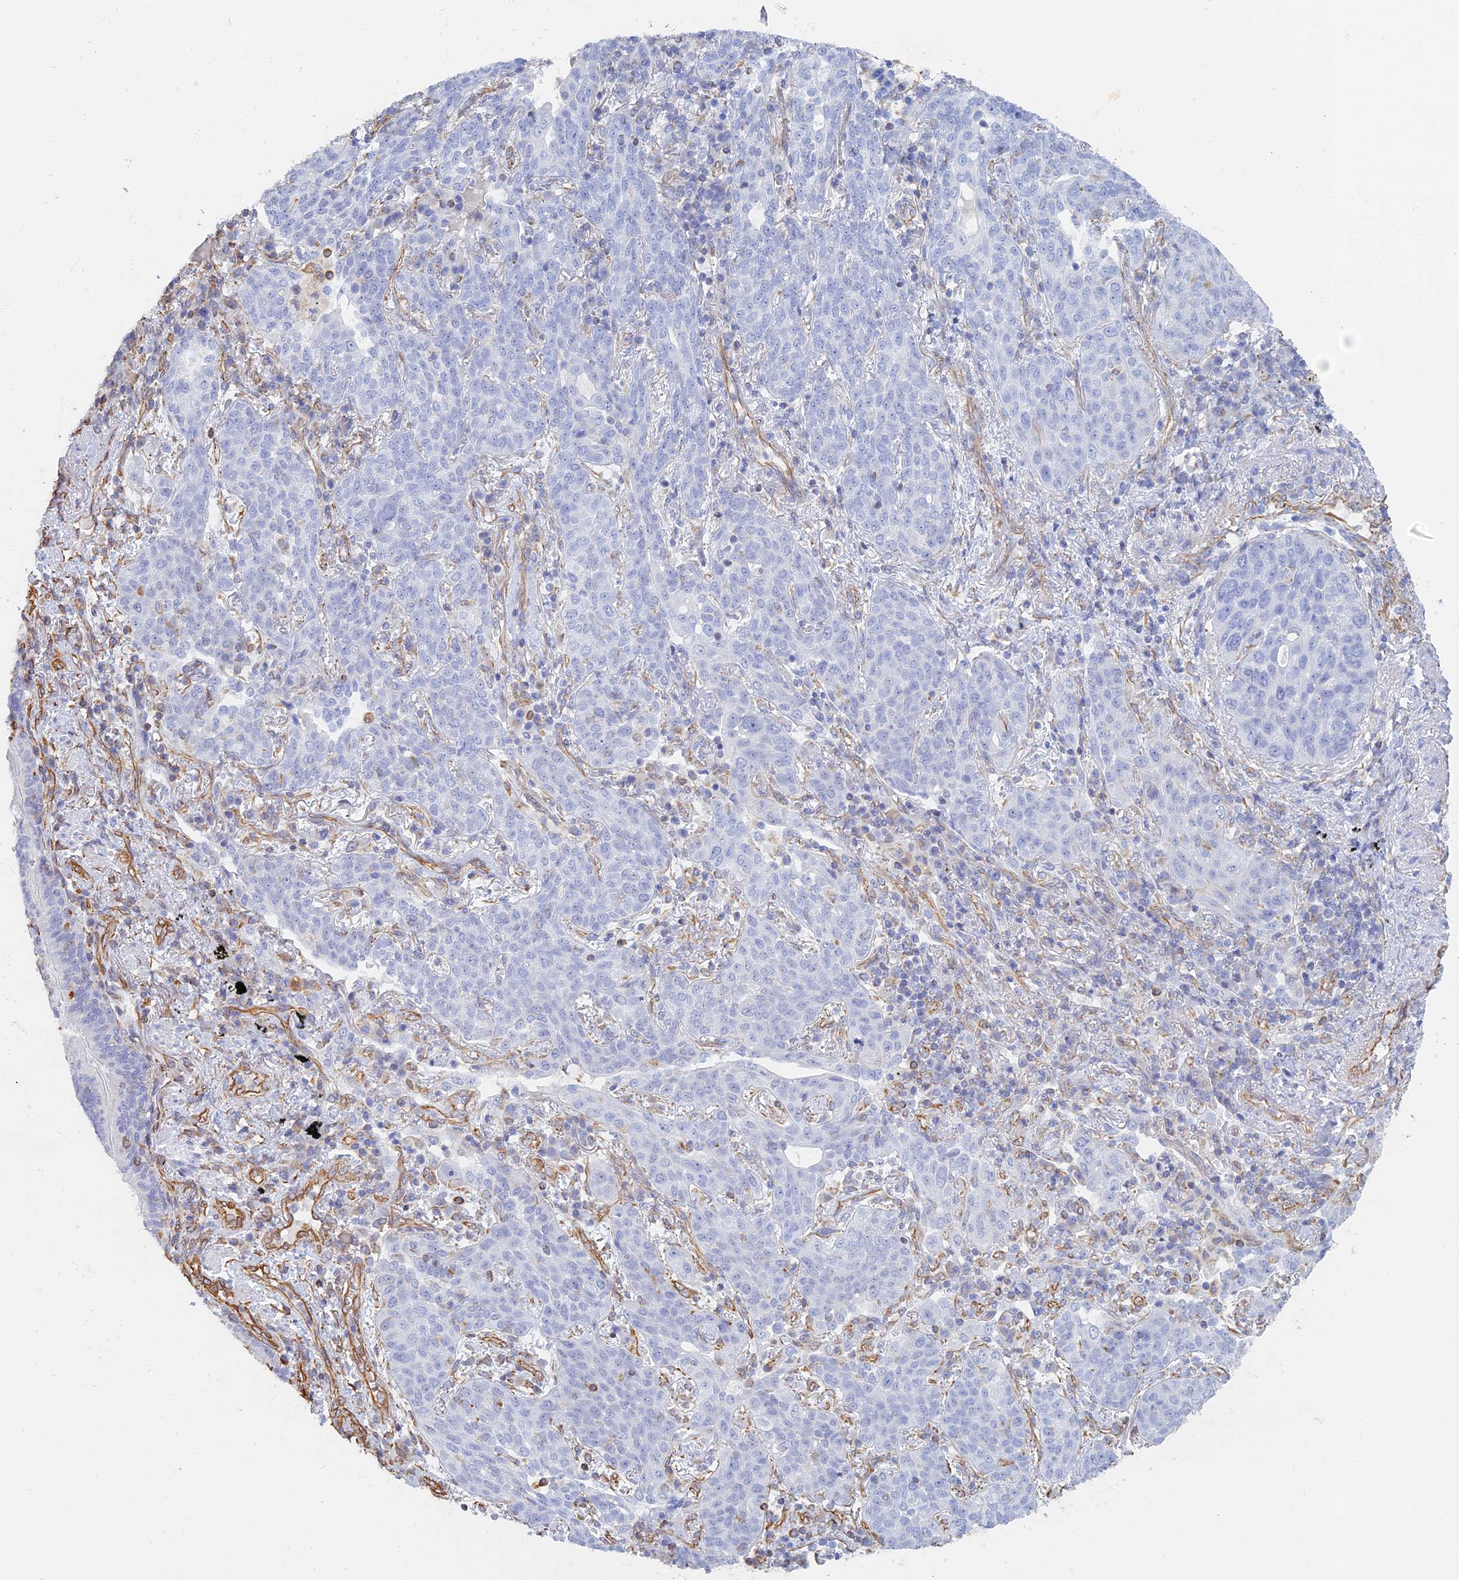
{"staining": {"intensity": "negative", "quantity": "none", "location": "none"}, "tissue": "lung cancer", "cell_type": "Tumor cells", "image_type": "cancer", "snomed": [{"axis": "morphology", "description": "Squamous cell carcinoma, NOS"}, {"axis": "topography", "description": "Lung"}], "caption": "This histopathology image is of lung squamous cell carcinoma stained with immunohistochemistry to label a protein in brown with the nuclei are counter-stained blue. There is no staining in tumor cells.", "gene": "RMC1", "patient": {"sex": "female", "age": 70}}